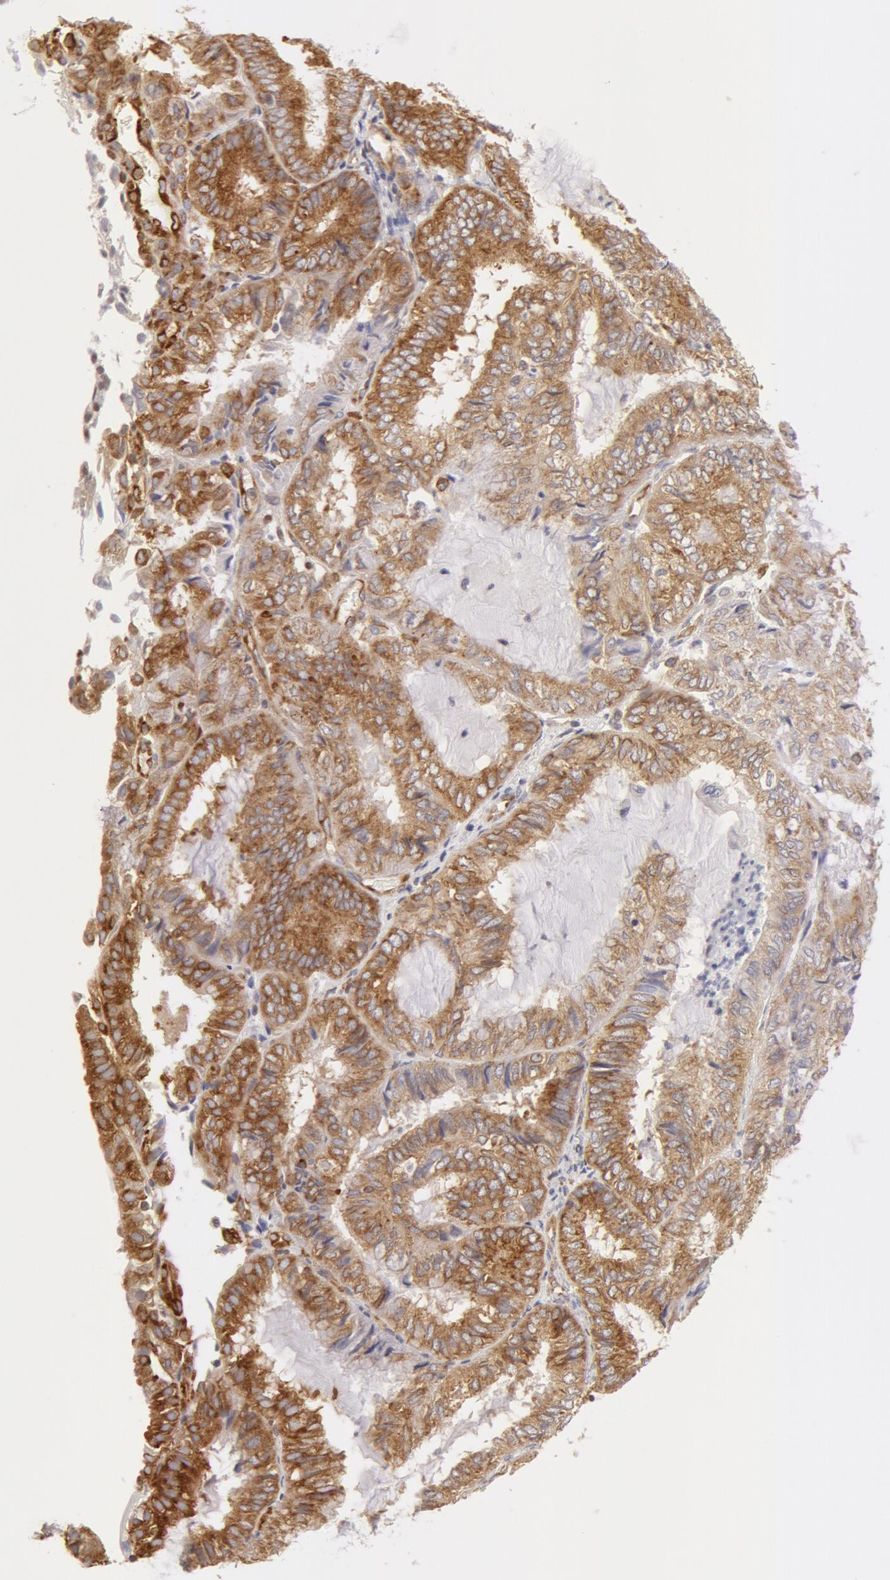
{"staining": {"intensity": "weak", "quantity": "25%-75%", "location": "cytoplasmic/membranous"}, "tissue": "endometrial cancer", "cell_type": "Tumor cells", "image_type": "cancer", "snomed": [{"axis": "morphology", "description": "Adenocarcinoma, NOS"}, {"axis": "topography", "description": "Endometrium"}], "caption": "About 25%-75% of tumor cells in human endometrial adenocarcinoma show weak cytoplasmic/membranous protein expression as visualized by brown immunohistochemical staining.", "gene": "DDX3Y", "patient": {"sex": "female", "age": 59}}